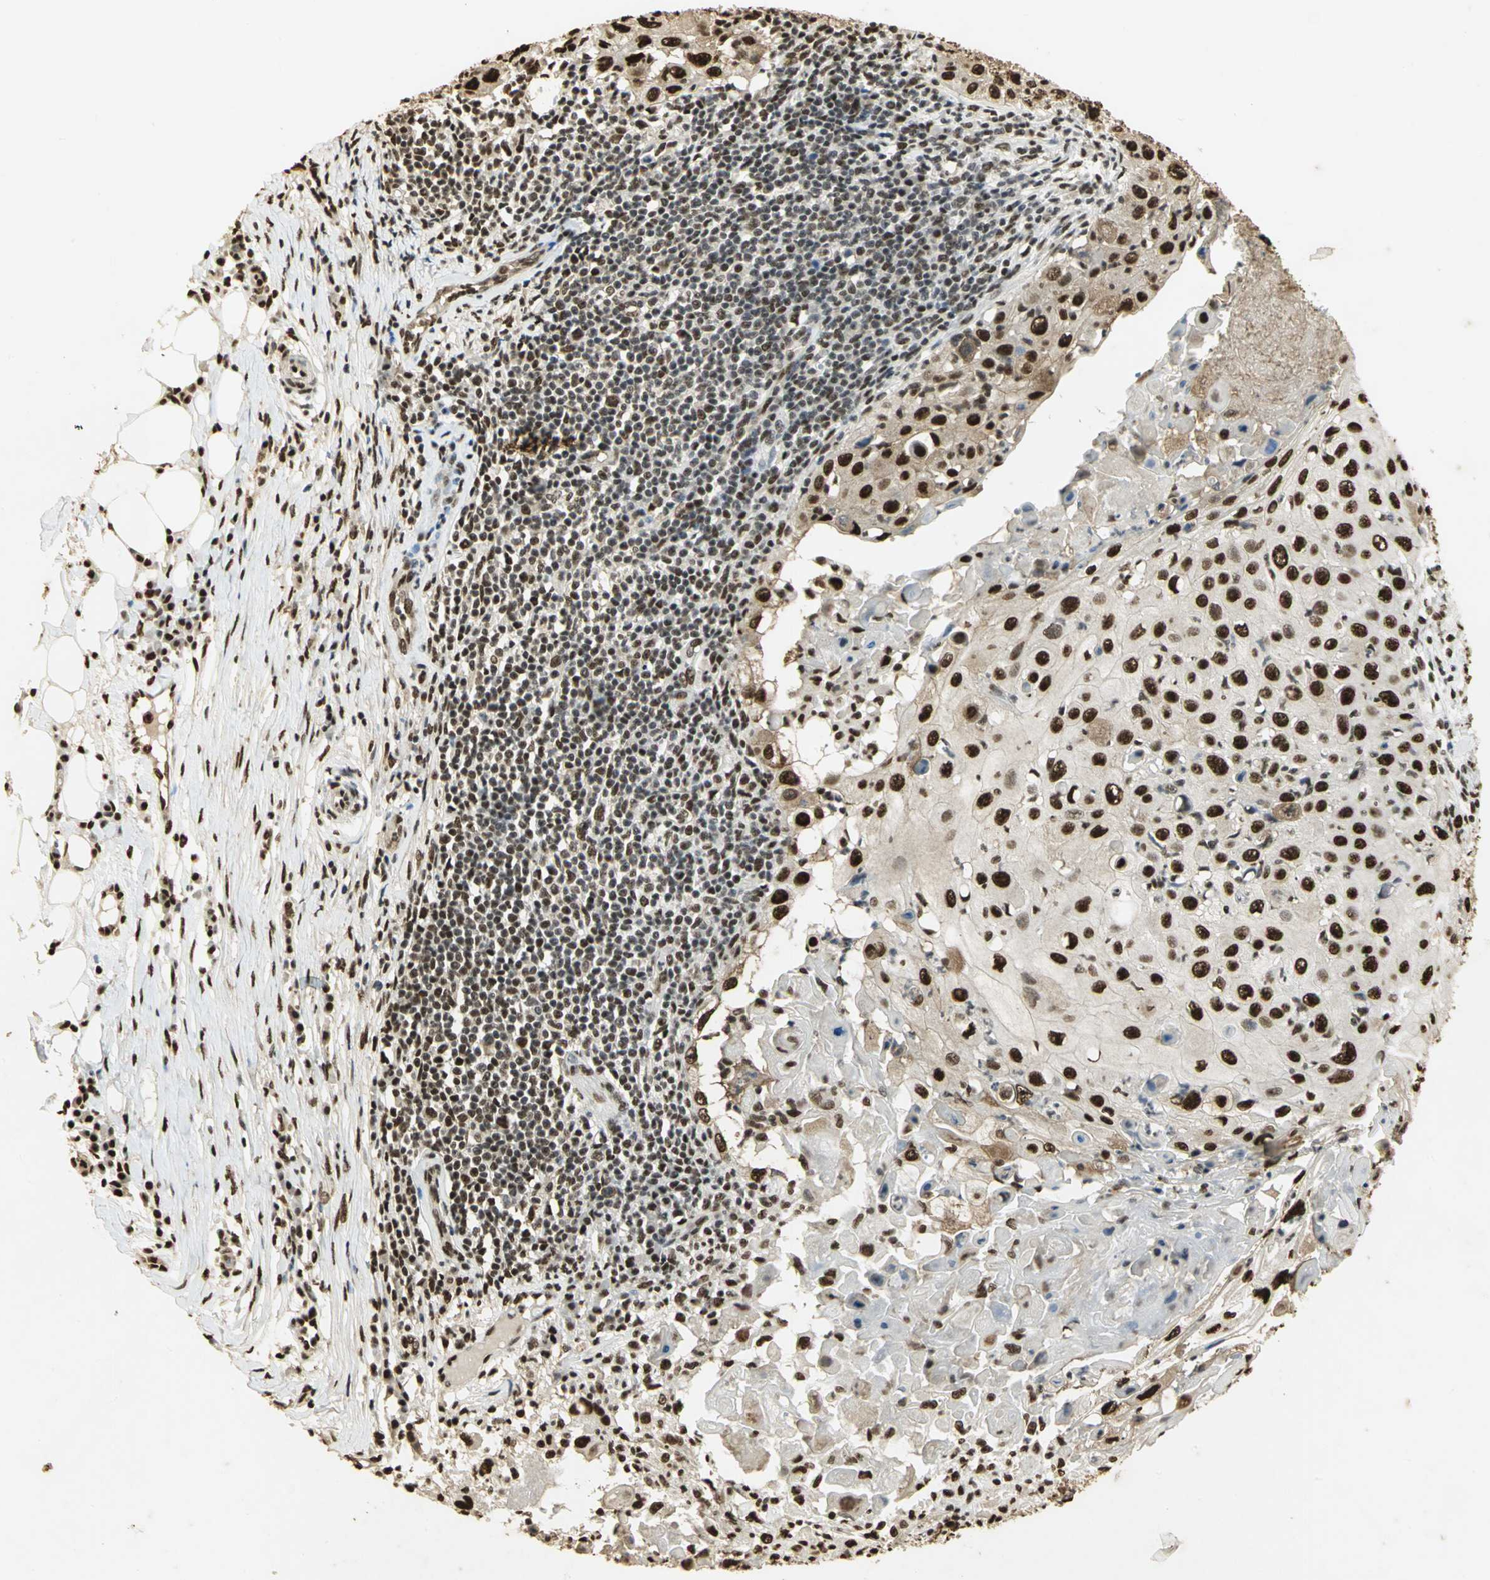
{"staining": {"intensity": "strong", "quantity": ">75%", "location": "cytoplasmic/membranous,nuclear"}, "tissue": "skin cancer", "cell_type": "Tumor cells", "image_type": "cancer", "snomed": [{"axis": "morphology", "description": "Squamous cell carcinoma, NOS"}, {"axis": "topography", "description": "Skin"}], "caption": "A histopathology image showing strong cytoplasmic/membranous and nuclear expression in approximately >75% of tumor cells in skin cancer (squamous cell carcinoma), as visualized by brown immunohistochemical staining.", "gene": "SET", "patient": {"sex": "male", "age": 86}}